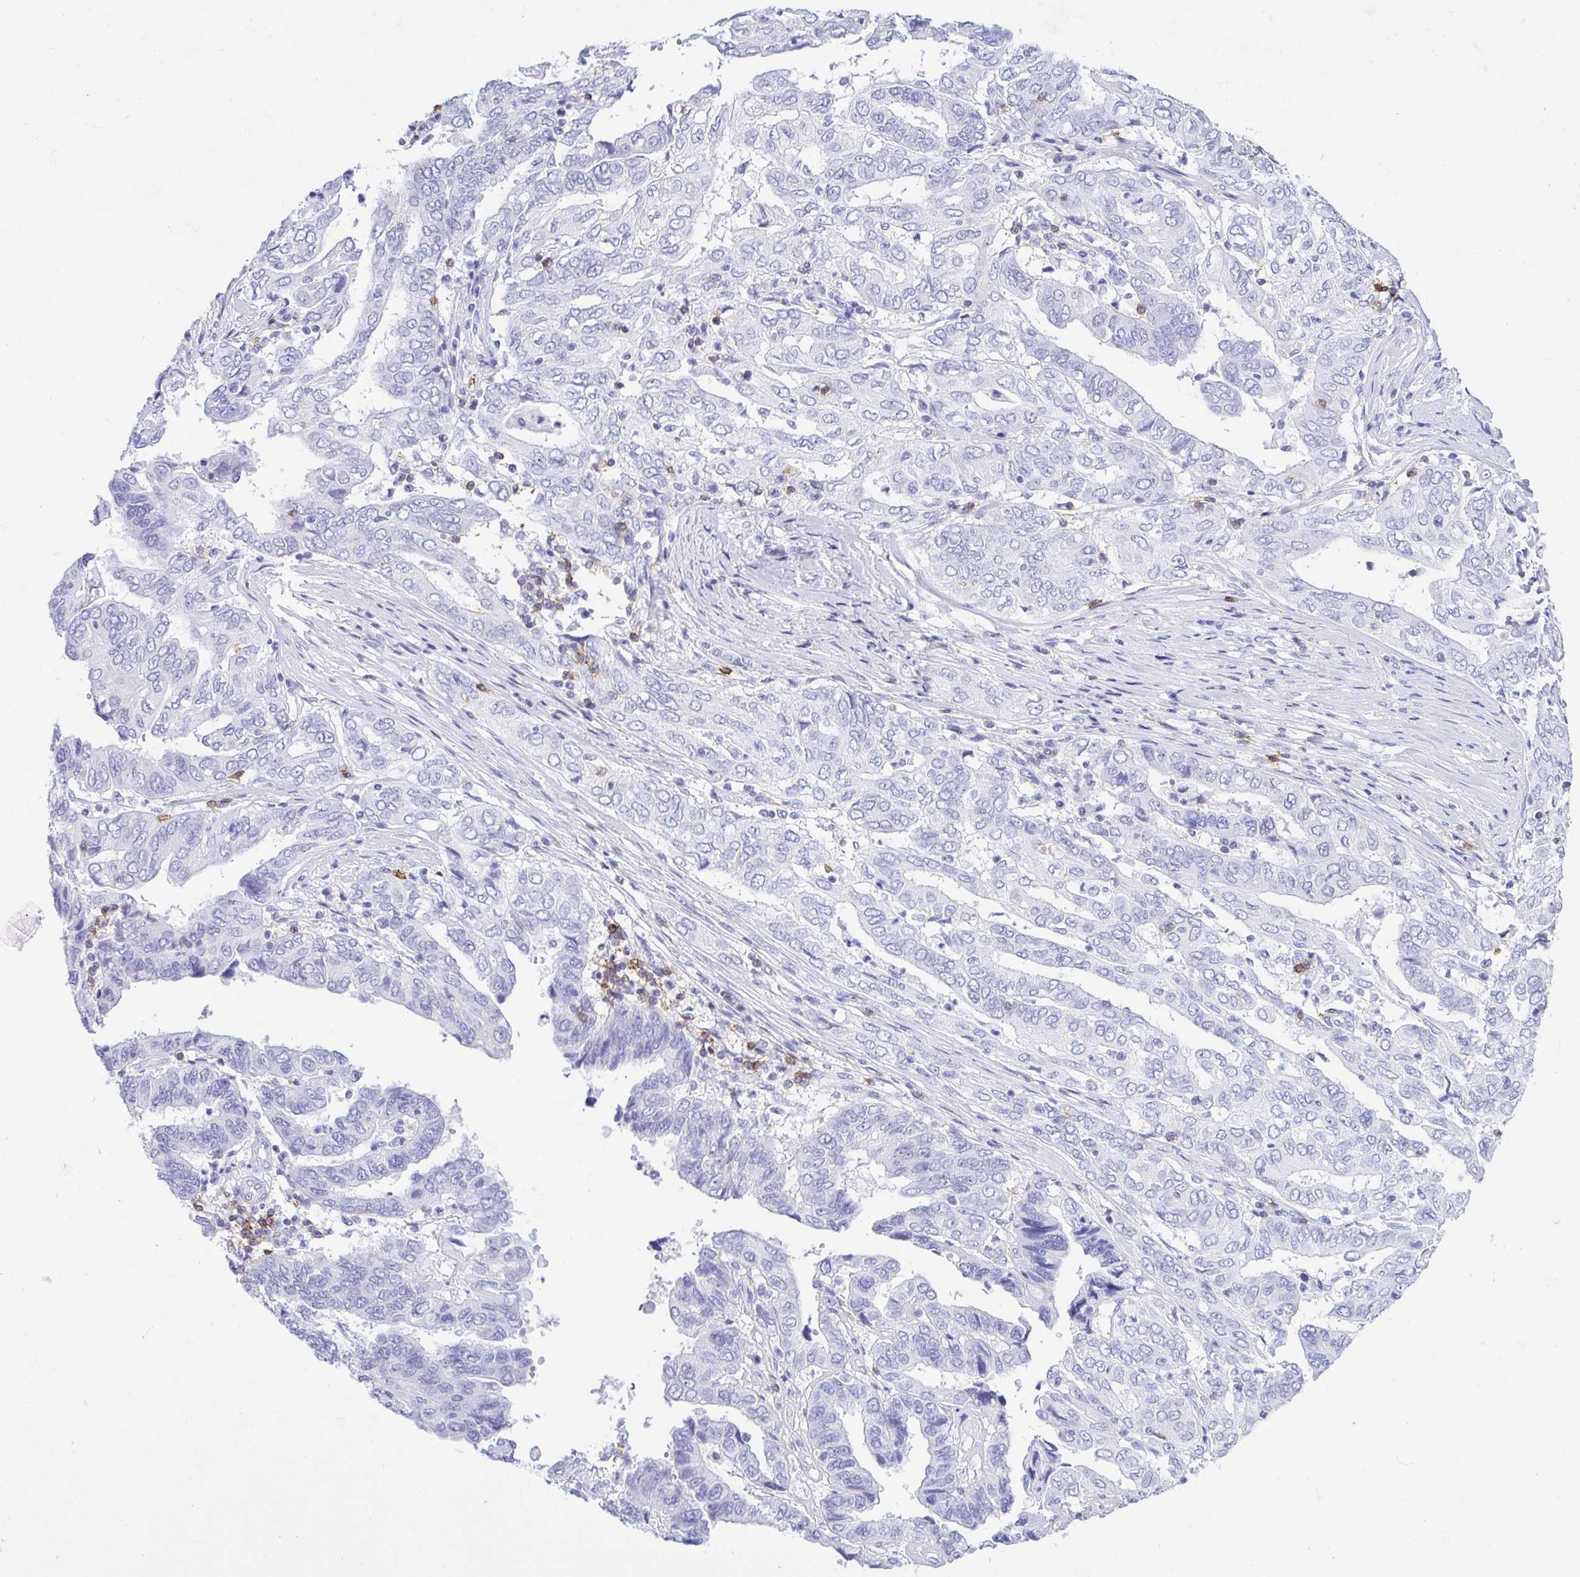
{"staining": {"intensity": "negative", "quantity": "none", "location": "none"}, "tissue": "ovarian cancer", "cell_type": "Tumor cells", "image_type": "cancer", "snomed": [{"axis": "morphology", "description": "Cystadenocarcinoma, serous, NOS"}, {"axis": "topography", "description": "Ovary"}], "caption": "Immunohistochemistry (IHC) of human ovarian cancer (serous cystadenocarcinoma) shows no expression in tumor cells. (DAB IHC, high magnification).", "gene": "CD5", "patient": {"sex": "female", "age": 79}}